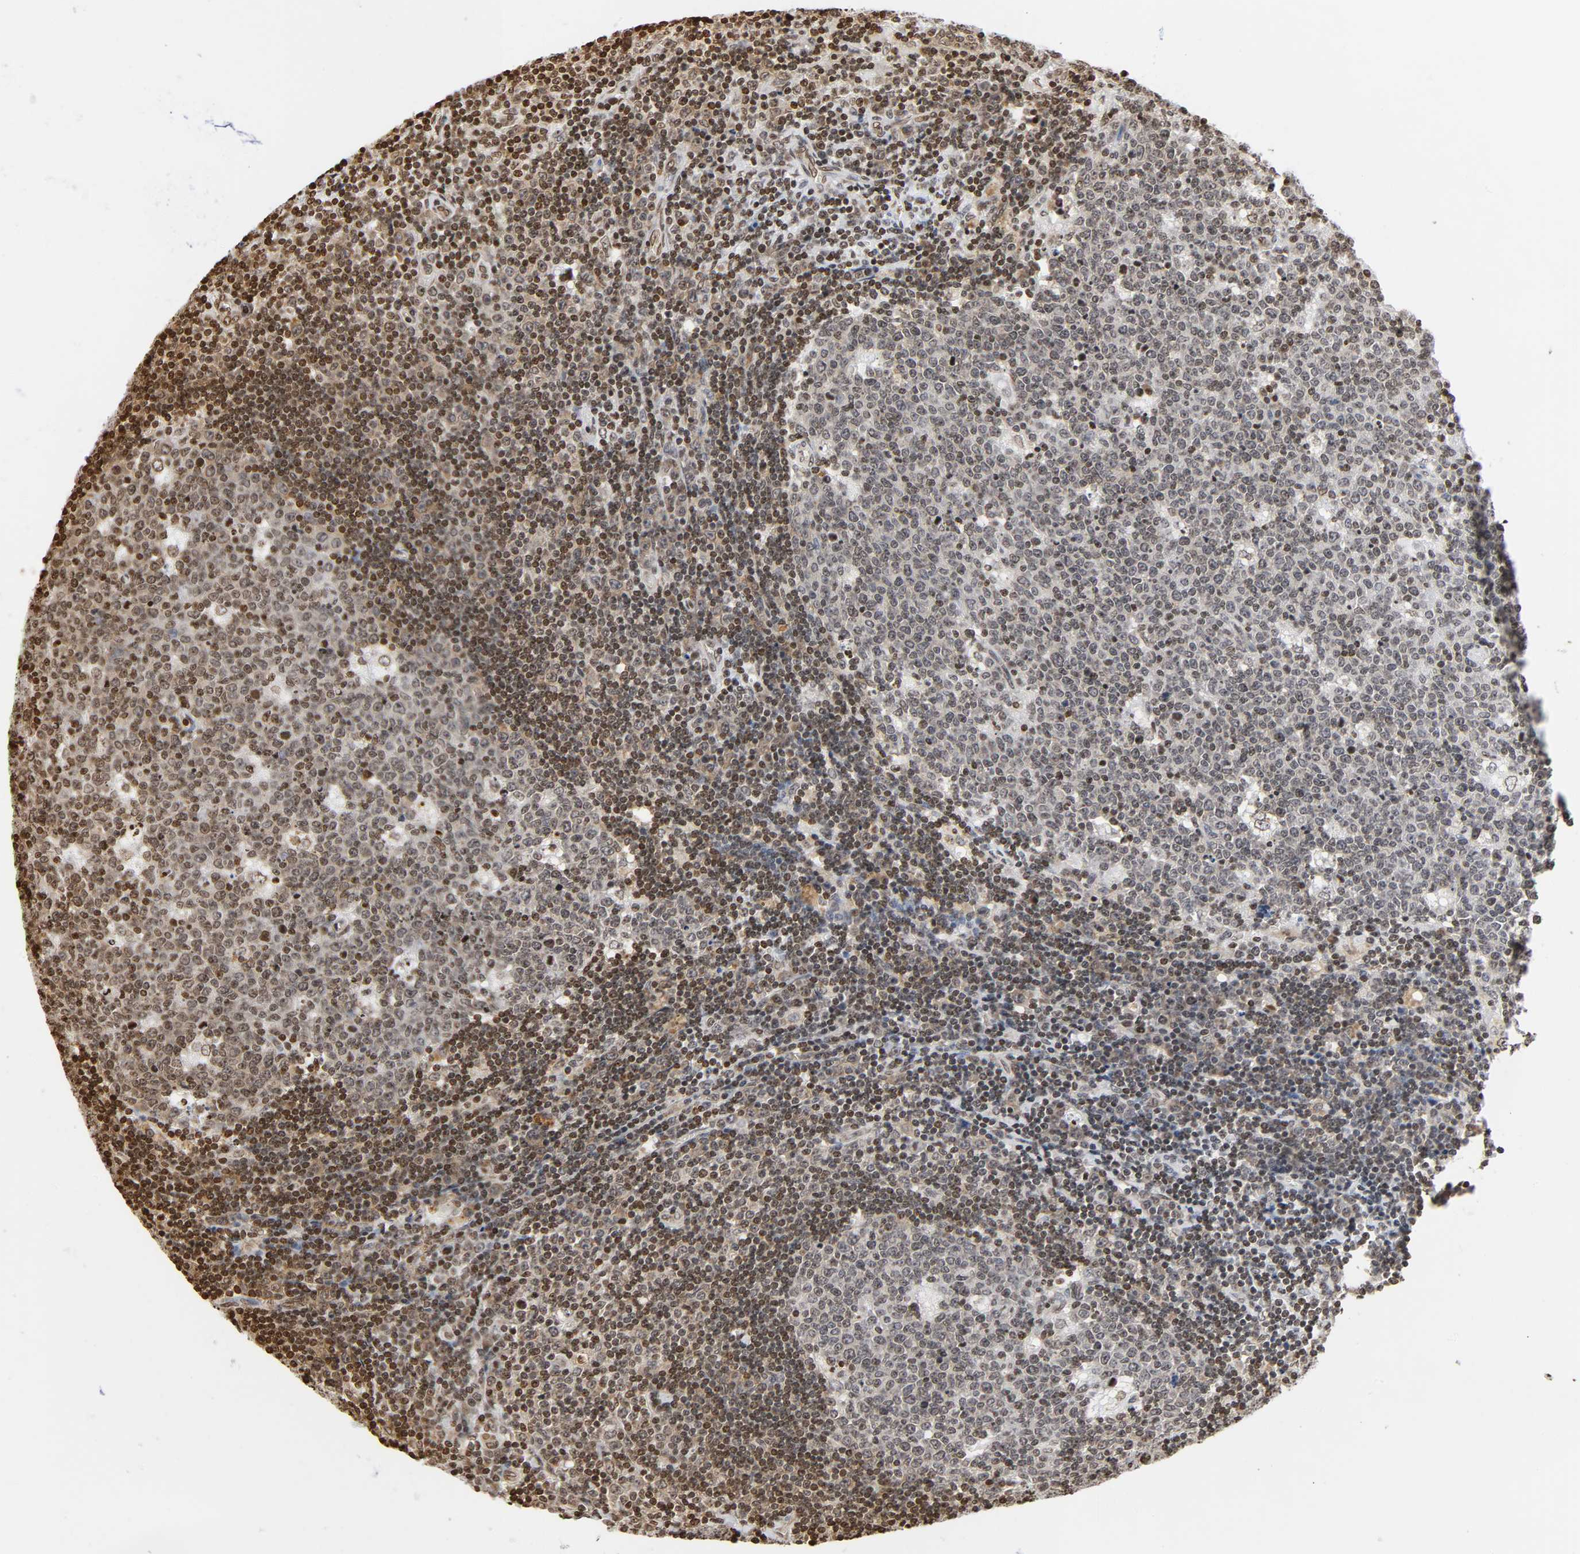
{"staining": {"intensity": "moderate", "quantity": ">75%", "location": "nuclear"}, "tissue": "lymph node", "cell_type": "Germinal center cells", "image_type": "normal", "snomed": [{"axis": "morphology", "description": "Normal tissue, NOS"}, {"axis": "topography", "description": "Lymph node"}, {"axis": "topography", "description": "Salivary gland"}], "caption": "Immunohistochemical staining of benign lymph node exhibits medium levels of moderate nuclear expression in about >75% of germinal center cells. The staining was performed using DAB (3,3'-diaminobenzidine) to visualize the protein expression in brown, while the nuclei were stained in blue with hematoxylin (Magnification: 20x).", "gene": "HOXA6", "patient": {"sex": "male", "age": 8}}